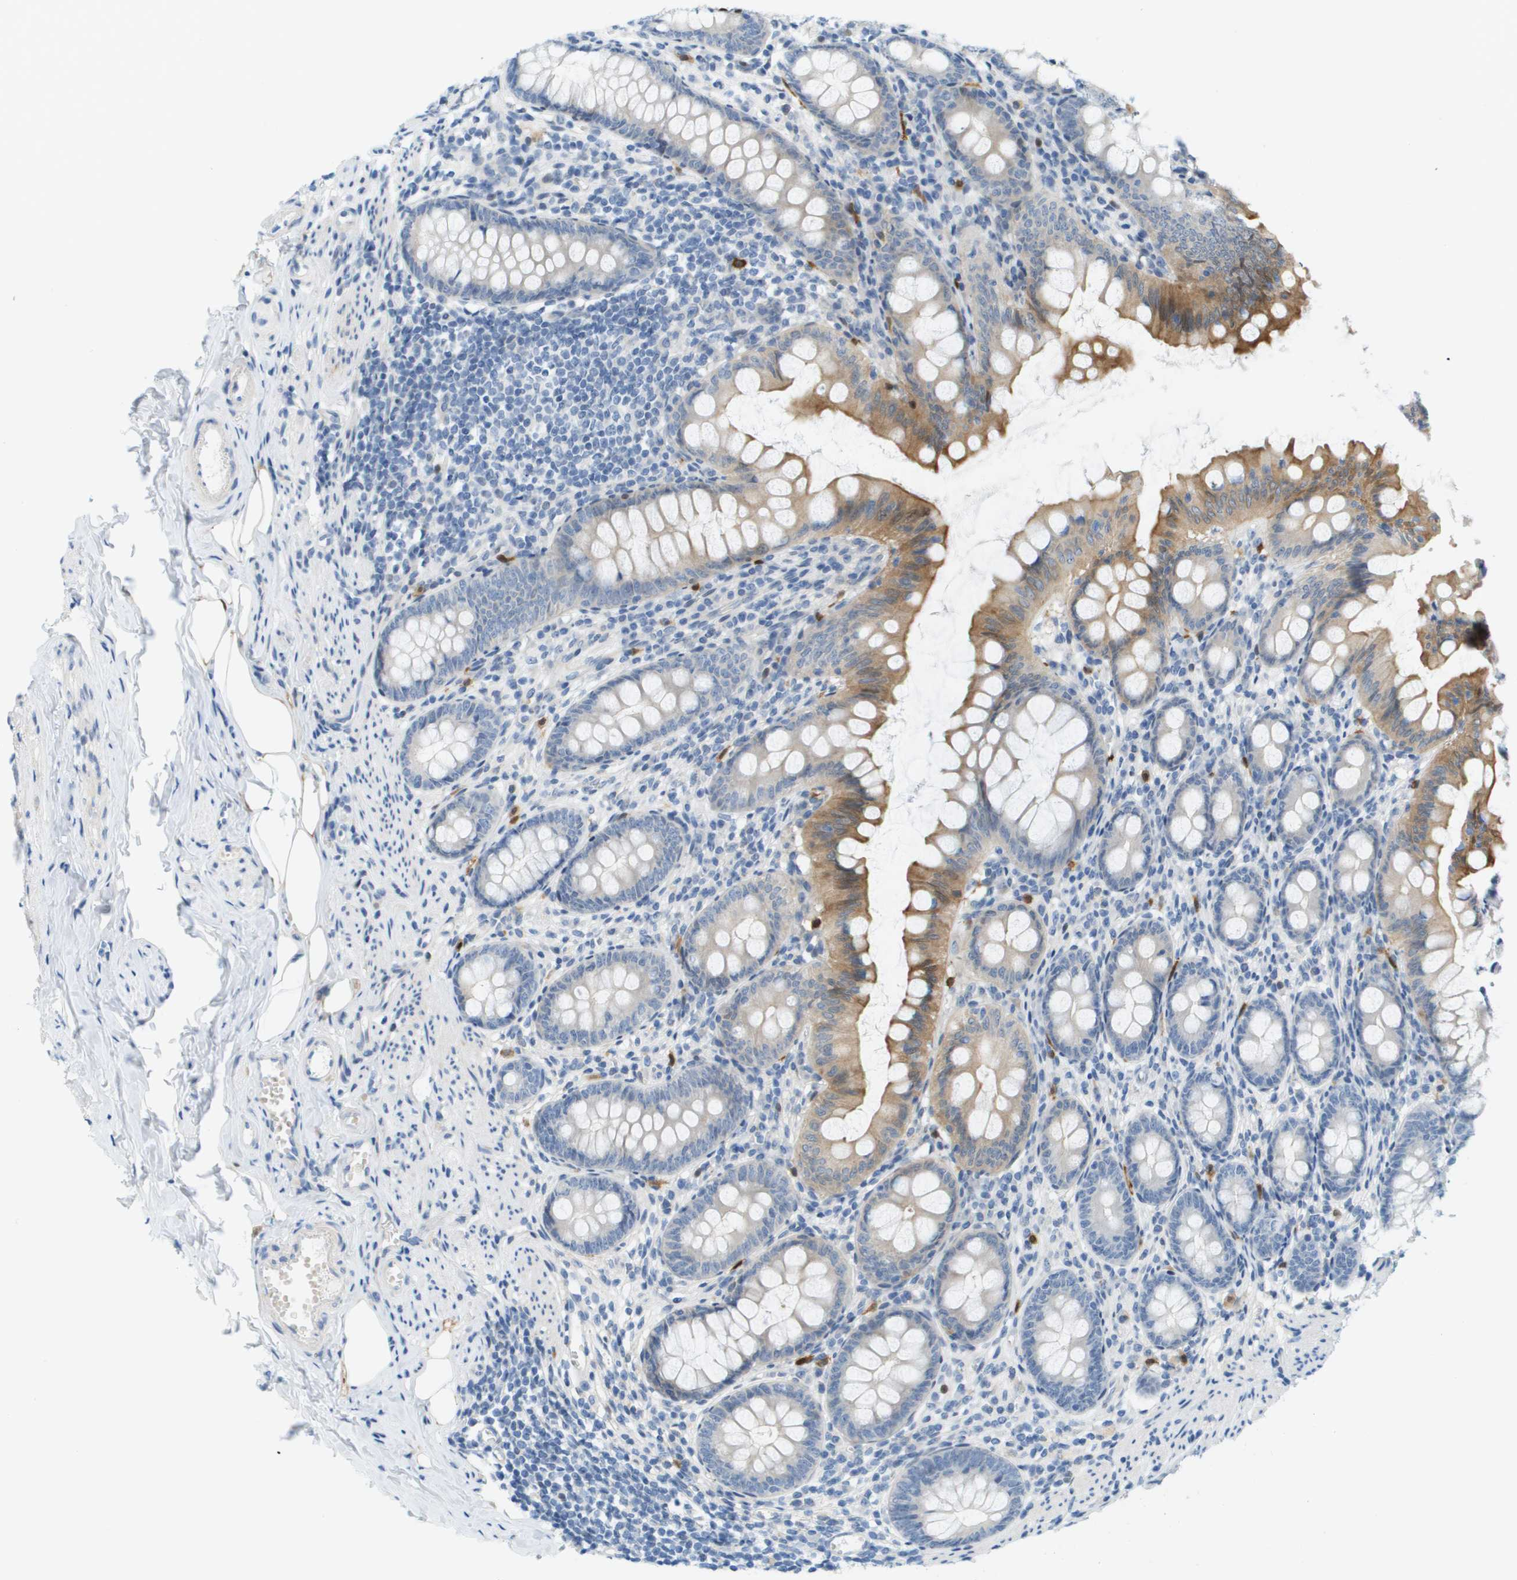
{"staining": {"intensity": "weak", "quantity": "<25%", "location": "cytoplasmic/membranous"}, "tissue": "appendix", "cell_type": "Glandular cells", "image_type": "normal", "snomed": [{"axis": "morphology", "description": "Normal tissue, NOS"}, {"axis": "topography", "description": "Appendix"}], "caption": "Glandular cells show no significant expression in normal appendix. (DAB IHC visualized using brightfield microscopy, high magnification).", "gene": "CUL9", "patient": {"sex": "female", "age": 77}}